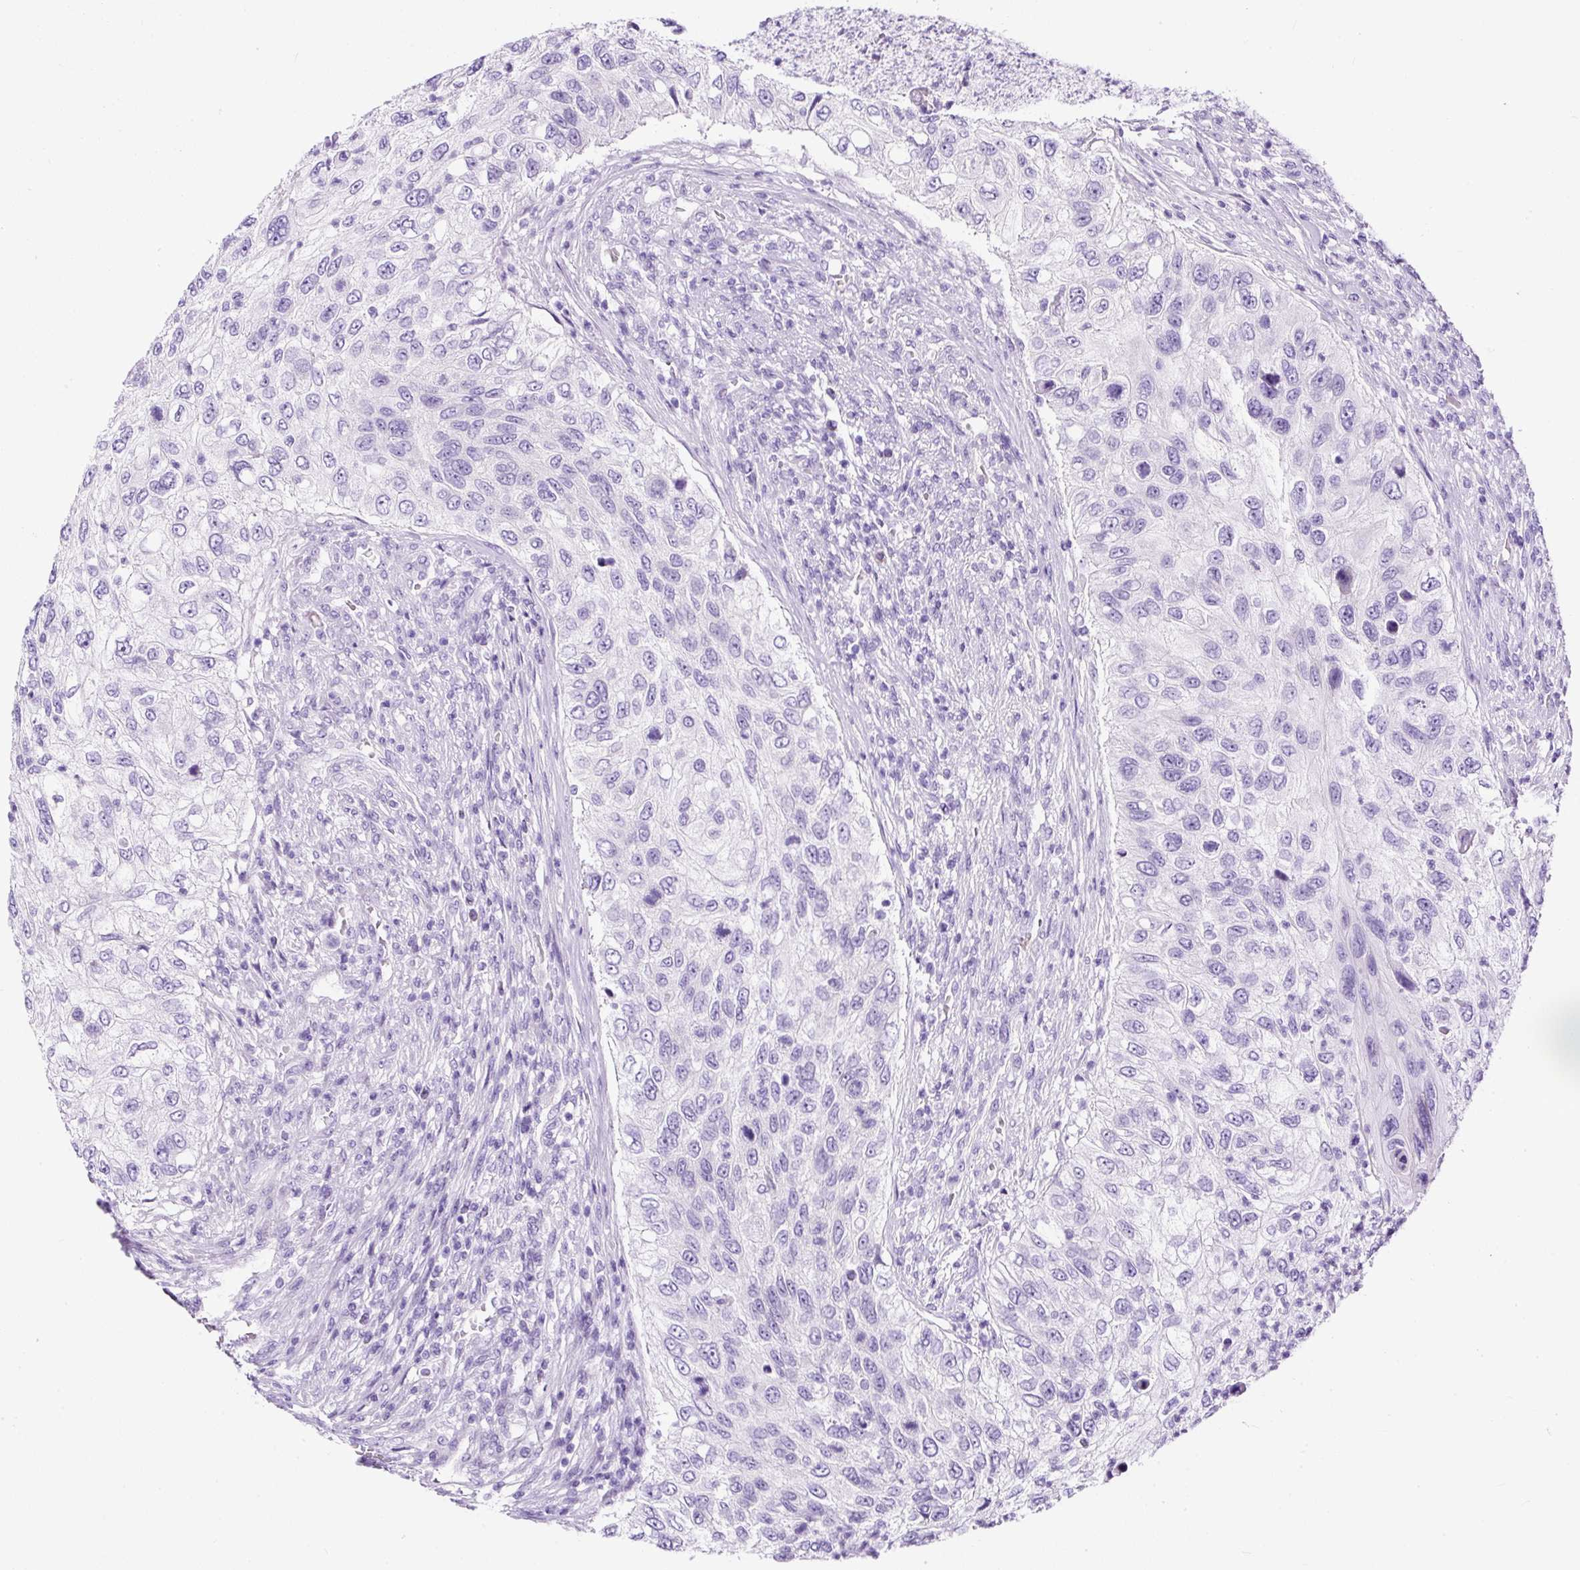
{"staining": {"intensity": "negative", "quantity": "none", "location": "none"}, "tissue": "urothelial cancer", "cell_type": "Tumor cells", "image_type": "cancer", "snomed": [{"axis": "morphology", "description": "Urothelial carcinoma, High grade"}, {"axis": "topography", "description": "Urinary bladder"}], "caption": "Human urothelial cancer stained for a protein using IHC demonstrates no expression in tumor cells.", "gene": "STOX2", "patient": {"sex": "female", "age": 60}}